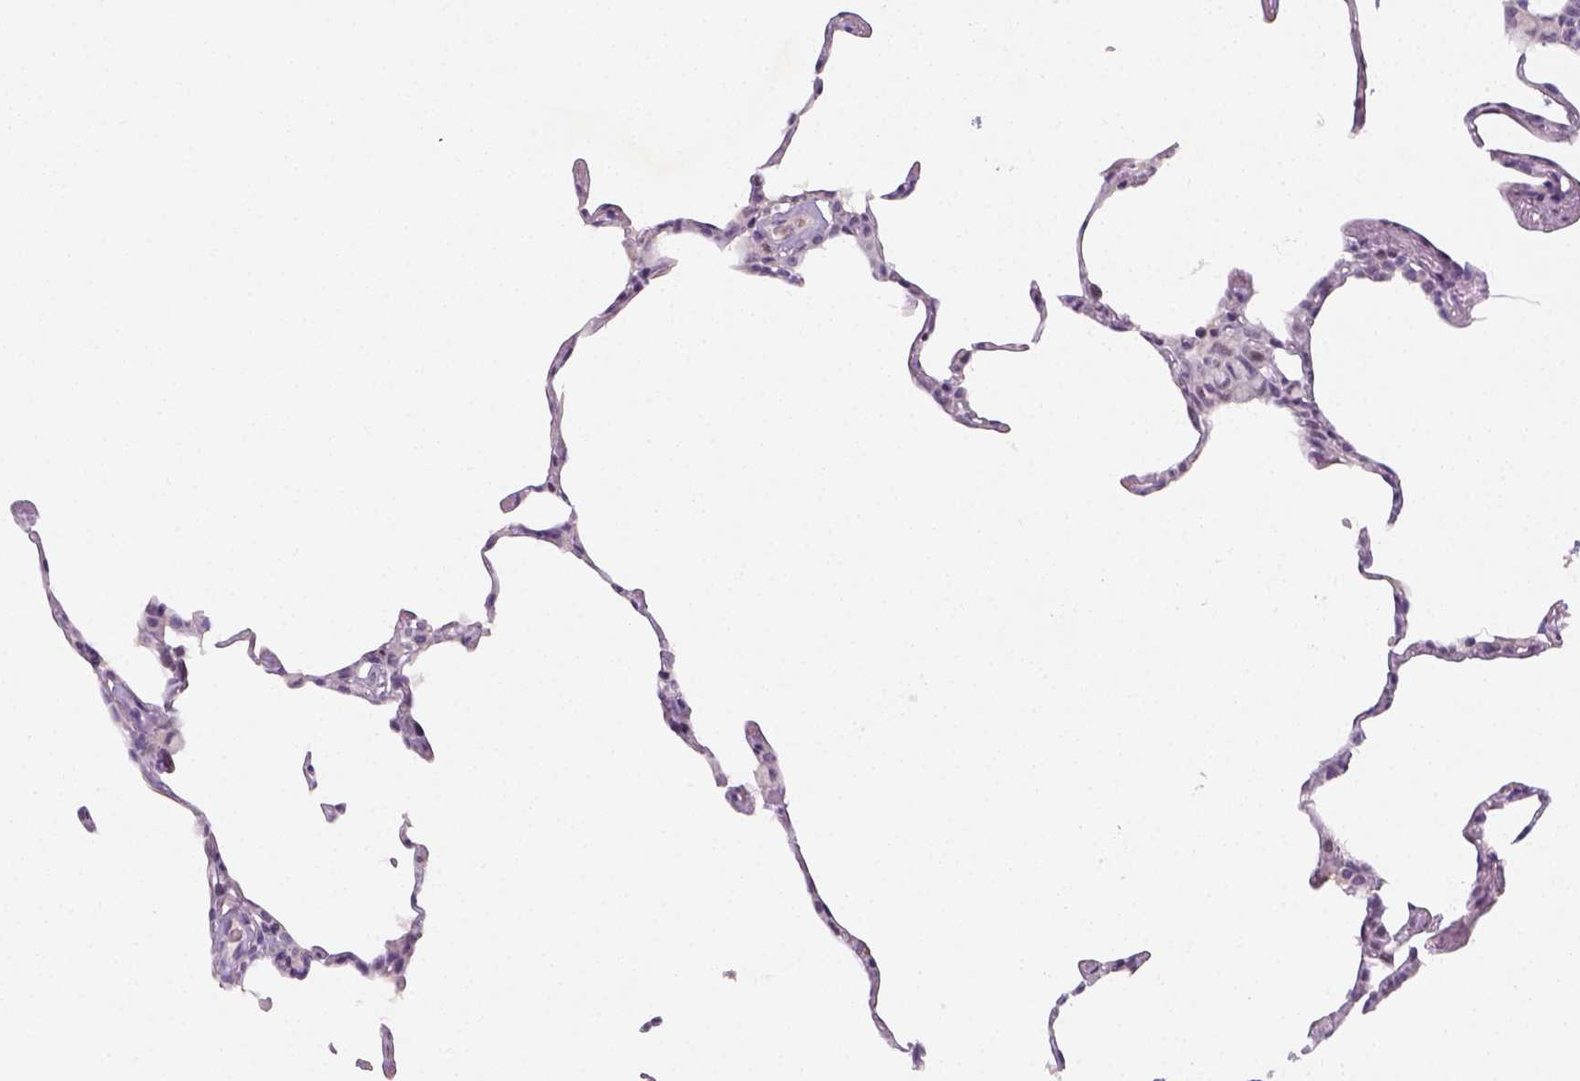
{"staining": {"intensity": "negative", "quantity": "none", "location": "none"}, "tissue": "lung", "cell_type": "Alveolar cells", "image_type": "normal", "snomed": [{"axis": "morphology", "description": "Normal tissue, NOS"}, {"axis": "topography", "description": "Lung"}], "caption": "DAB immunohistochemical staining of unremarkable lung reveals no significant expression in alveolar cells.", "gene": "MAGEB3", "patient": {"sex": "female", "age": 57}}